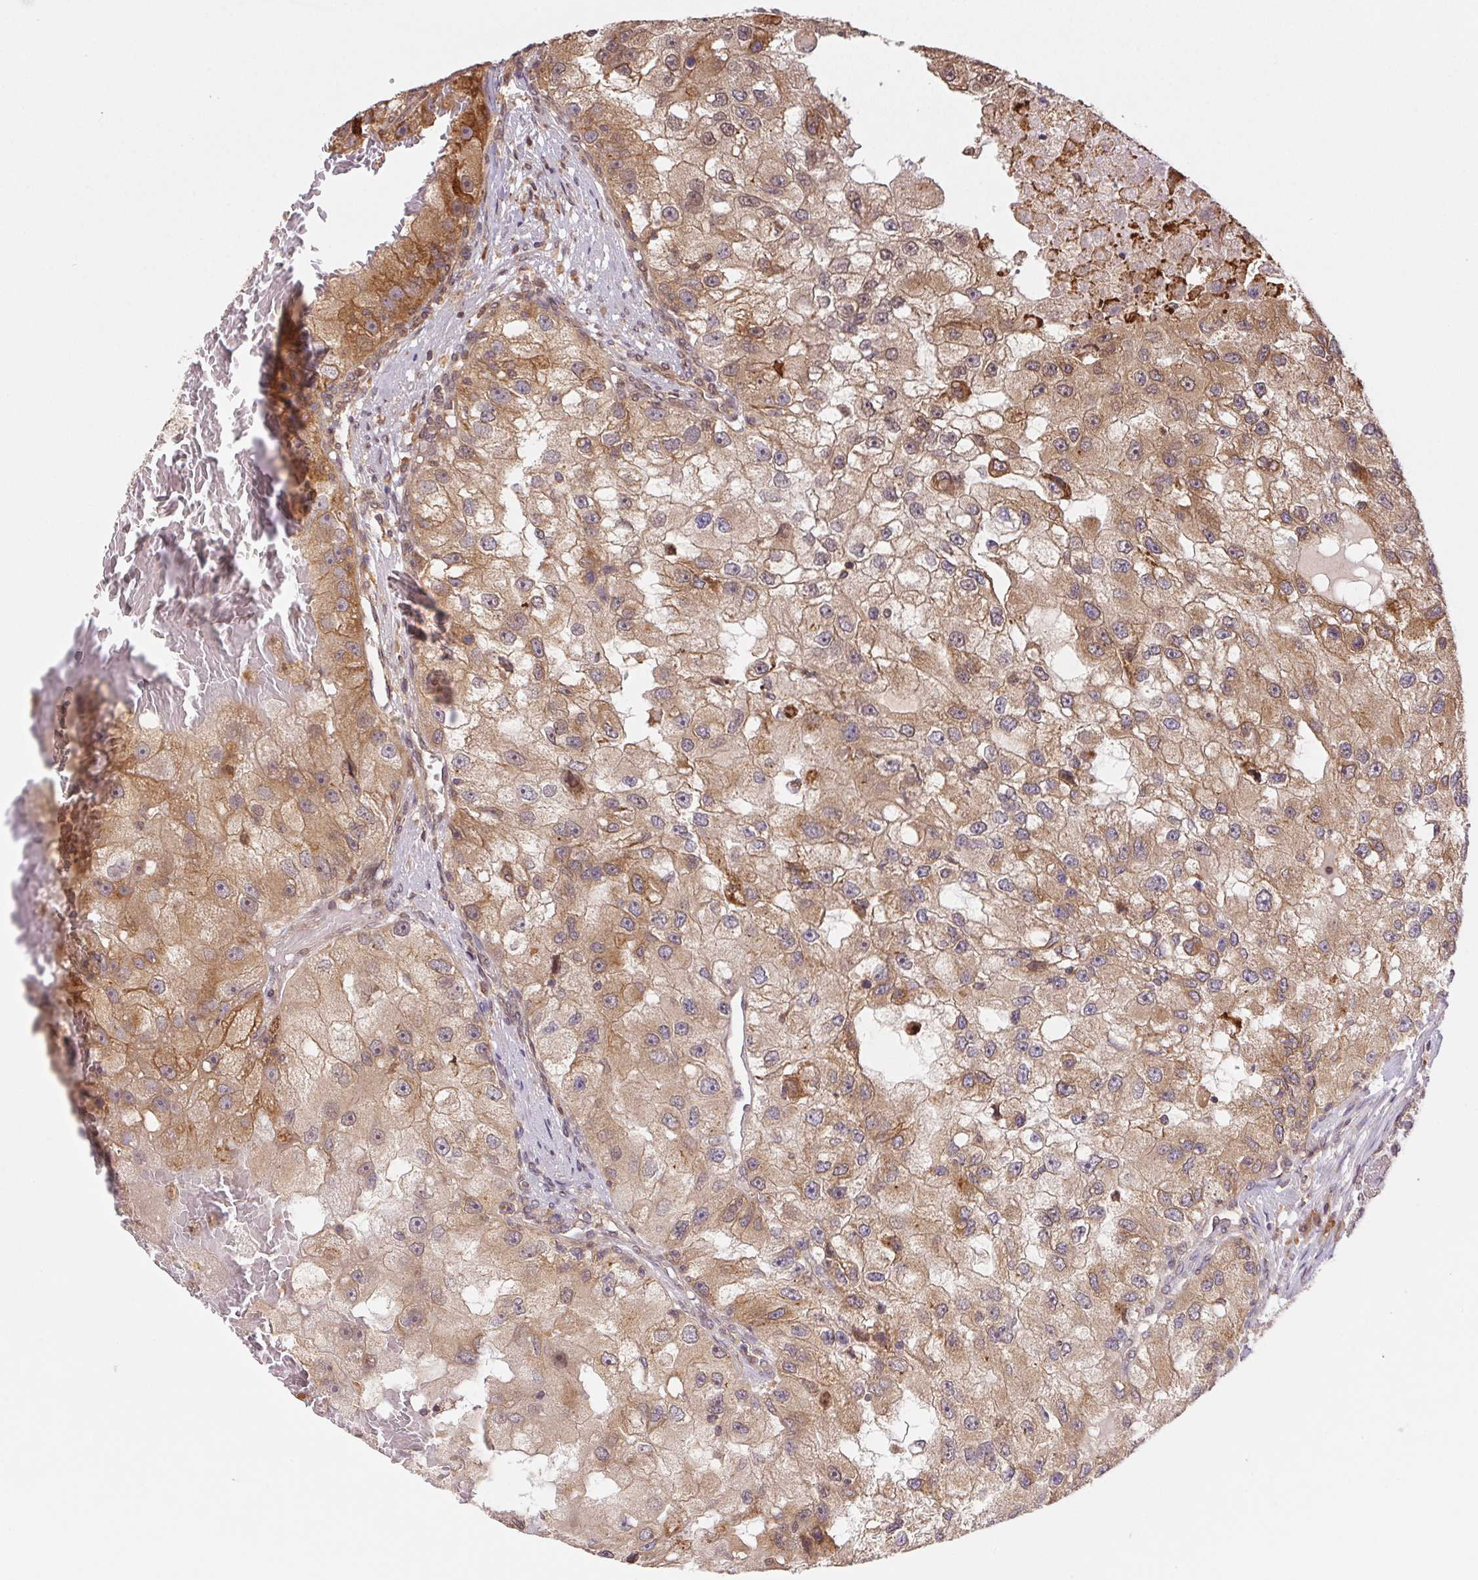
{"staining": {"intensity": "weak", "quantity": ">75%", "location": "cytoplasmic/membranous"}, "tissue": "renal cancer", "cell_type": "Tumor cells", "image_type": "cancer", "snomed": [{"axis": "morphology", "description": "Adenocarcinoma, NOS"}, {"axis": "topography", "description": "Kidney"}], "caption": "Adenocarcinoma (renal) was stained to show a protein in brown. There is low levels of weak cytoplasmic/membranous expression in about >75% of tumor cells. The staining is performed using DAB (3,3'-diaminobenzidine) brown chromogen to label protein expression. The nuclei are counter-stained blue using hematoxylin.", "gene": "MEX3D", "patient": {"sex": "male", "age": 63}}